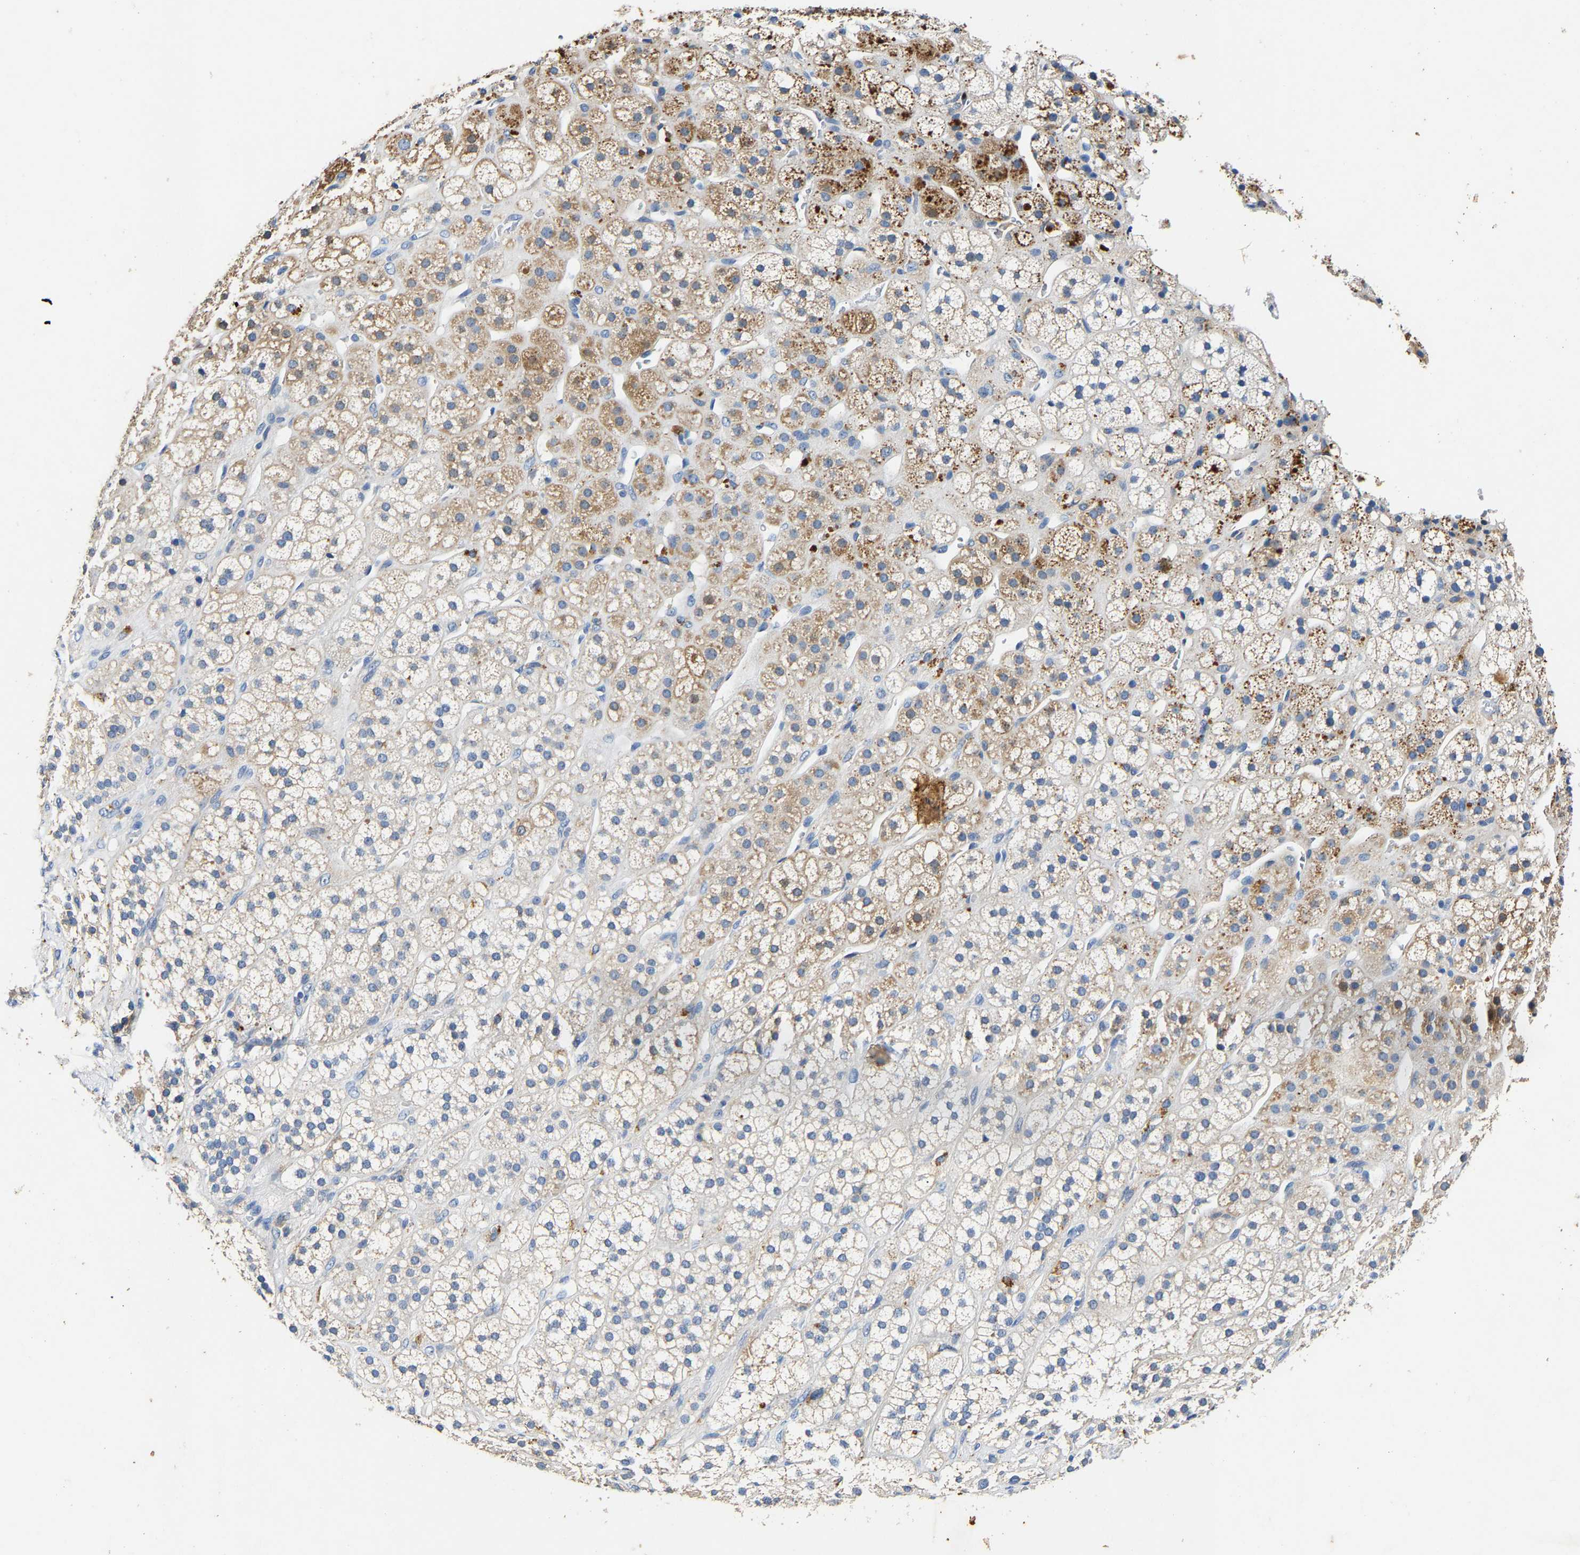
{"staining": {"intensity": "moderate", "quantity": "25%-75%", "location": "cytoplasmic/membranous"}, "tissue": "adrenal gland", "cell_type": "Glandular cells", "image_type": "normal", "snomed": [{"axis": "morphology", "description": "Normal tissue, NOS"}, {"axis": "topography", "description": "Adrenal gland"}], "caption": "Immunohistochemistry of unremarkable adrenal gland demonstrates medium levels of moderate cytoplasmic/membranous expression in approximately 25%-75% of glandular cells.", "gene": "SLCO2B1", "patient": {"sex": "male", "age": 56}}